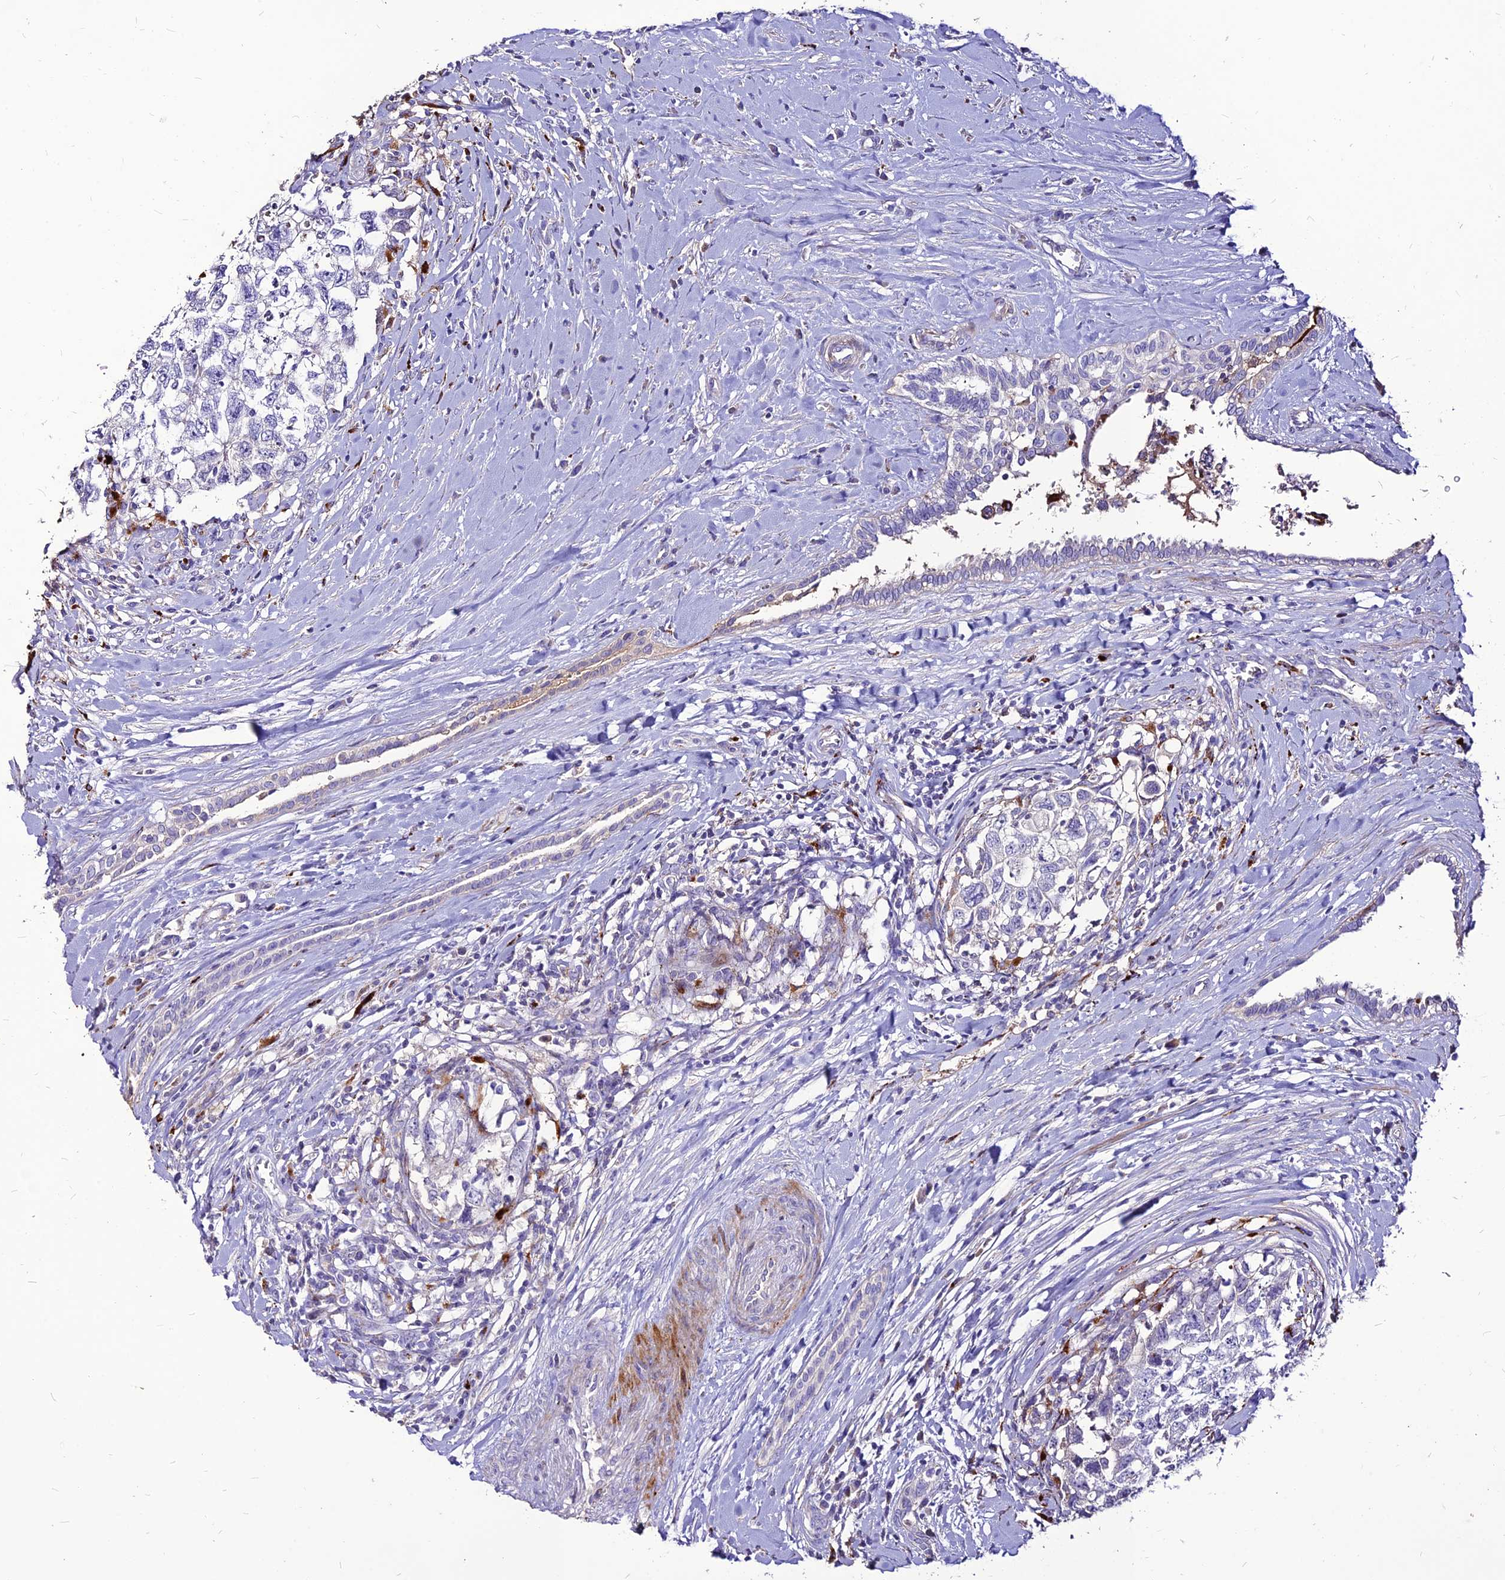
{"staining": {"intensity": "negative", "quantity": "none", "location": "none"}, "tissue": "testis cancer", "cell_type": "Tumor cells", "image_type": "cancer", "snomed": [{"axis": "morphology", "description": "Seminoma, NOS"}, {"axis": "morphology", "description": "Carcinoma, Embryonal, NOS"}, {"axis": "topography", "description": "Testis"}], "caption": "Testis seminoma was stained to show a protein in brown. There is no significant expression in tumor cells.", "gene": "RIMOC1", "patient": {"sex": "male", "age": 29}}